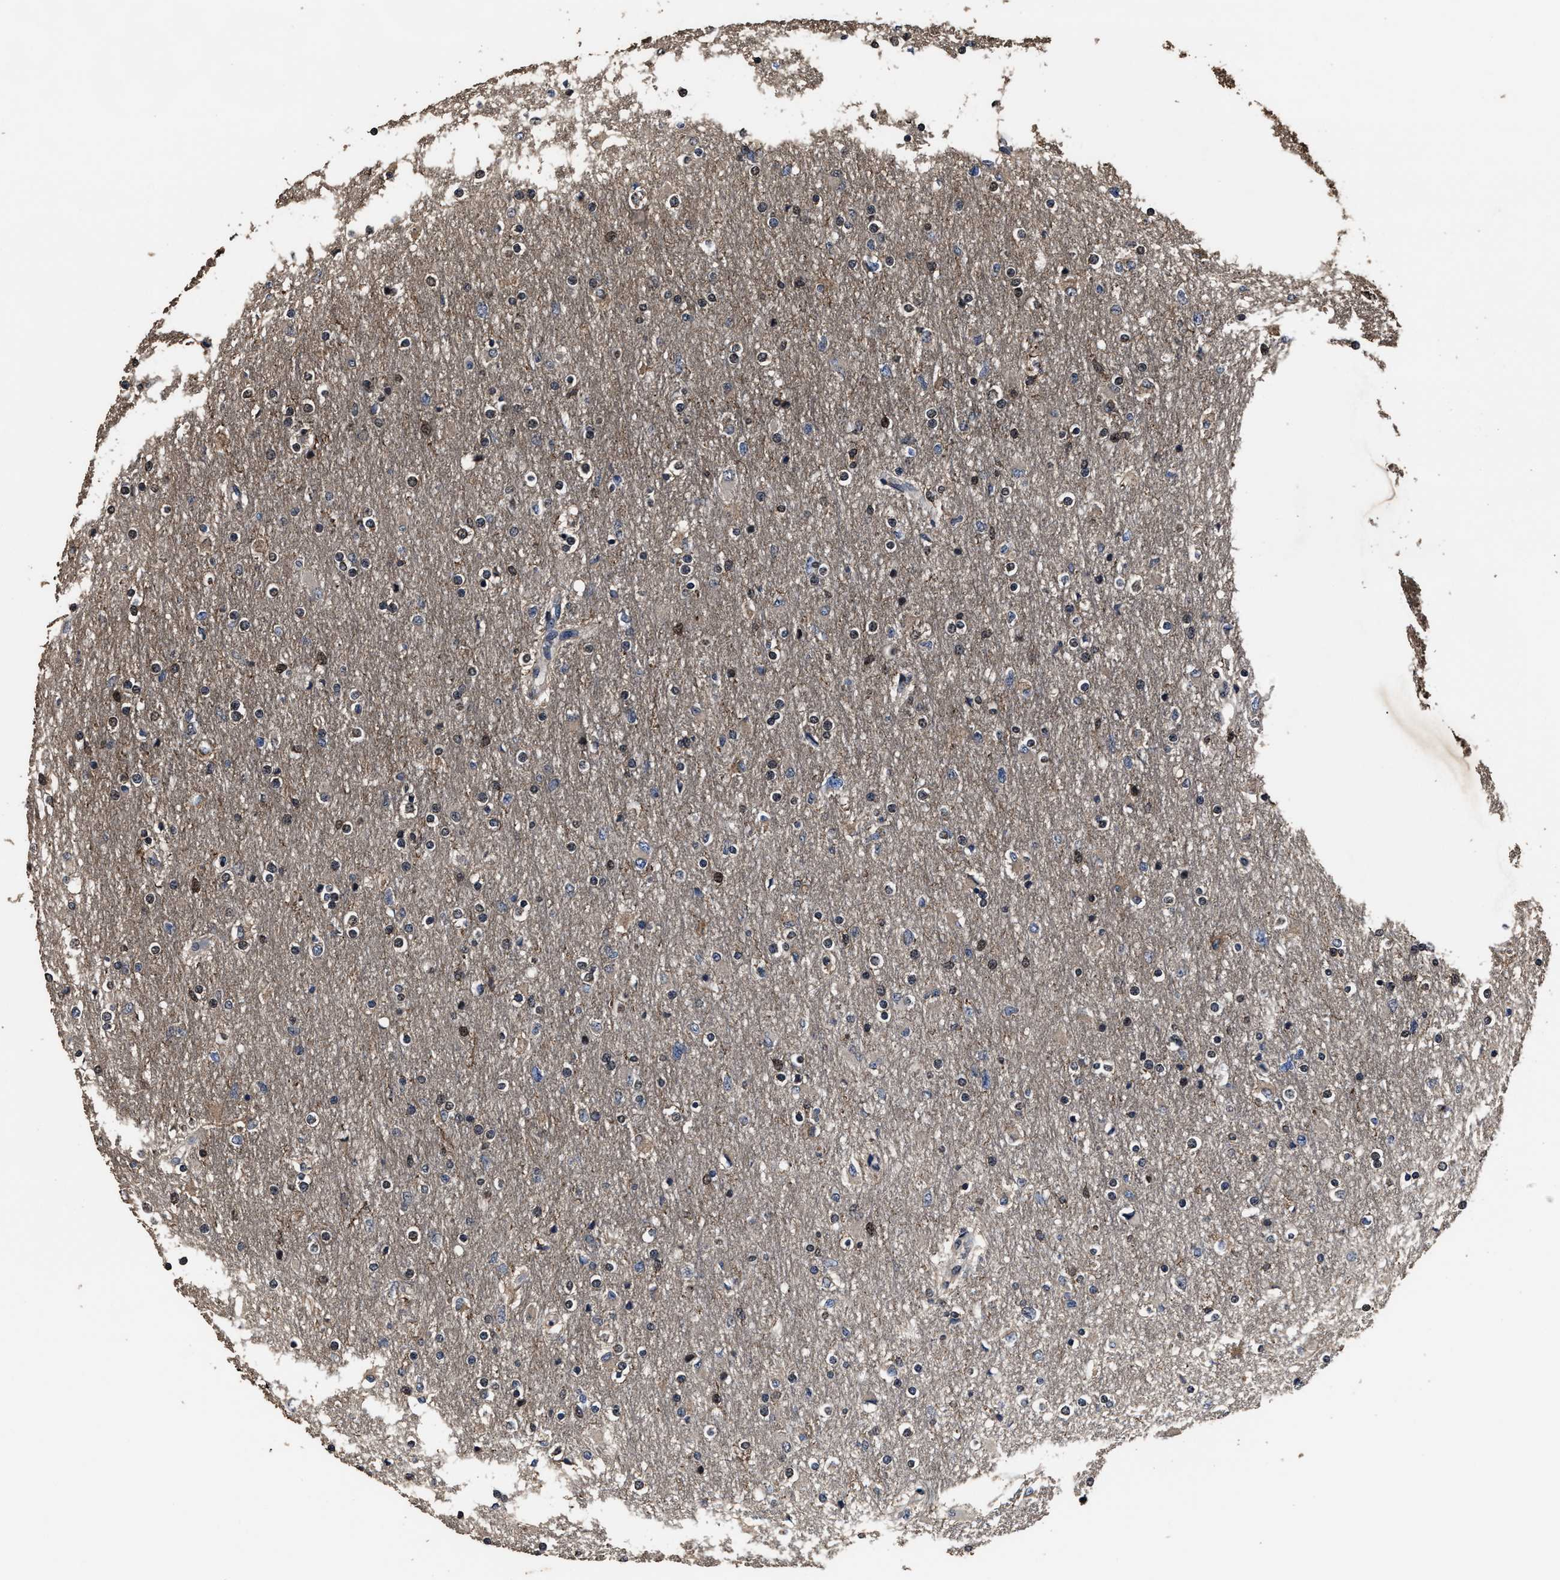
{"staining": {"intensity": "weak", "quantity": "<25%", "location": "cytoplasmic/membranous,nuclear"}, "tissue": "glioma", "cell_type": "Tumor cells", "image_type": "cancer", "snomed": [{"axis": "morphology", "description": "Glioma, malignant, High grade"}, {"axis": "topography", "description": "Cerebral cortex"}], "caption": "Human malignant glioma (high-grade) stained for a protein using IHC demonstrates no expression in tumor cells.", "gene": "RSBN1L", "patient": {"sex": "female", "age": 36}}